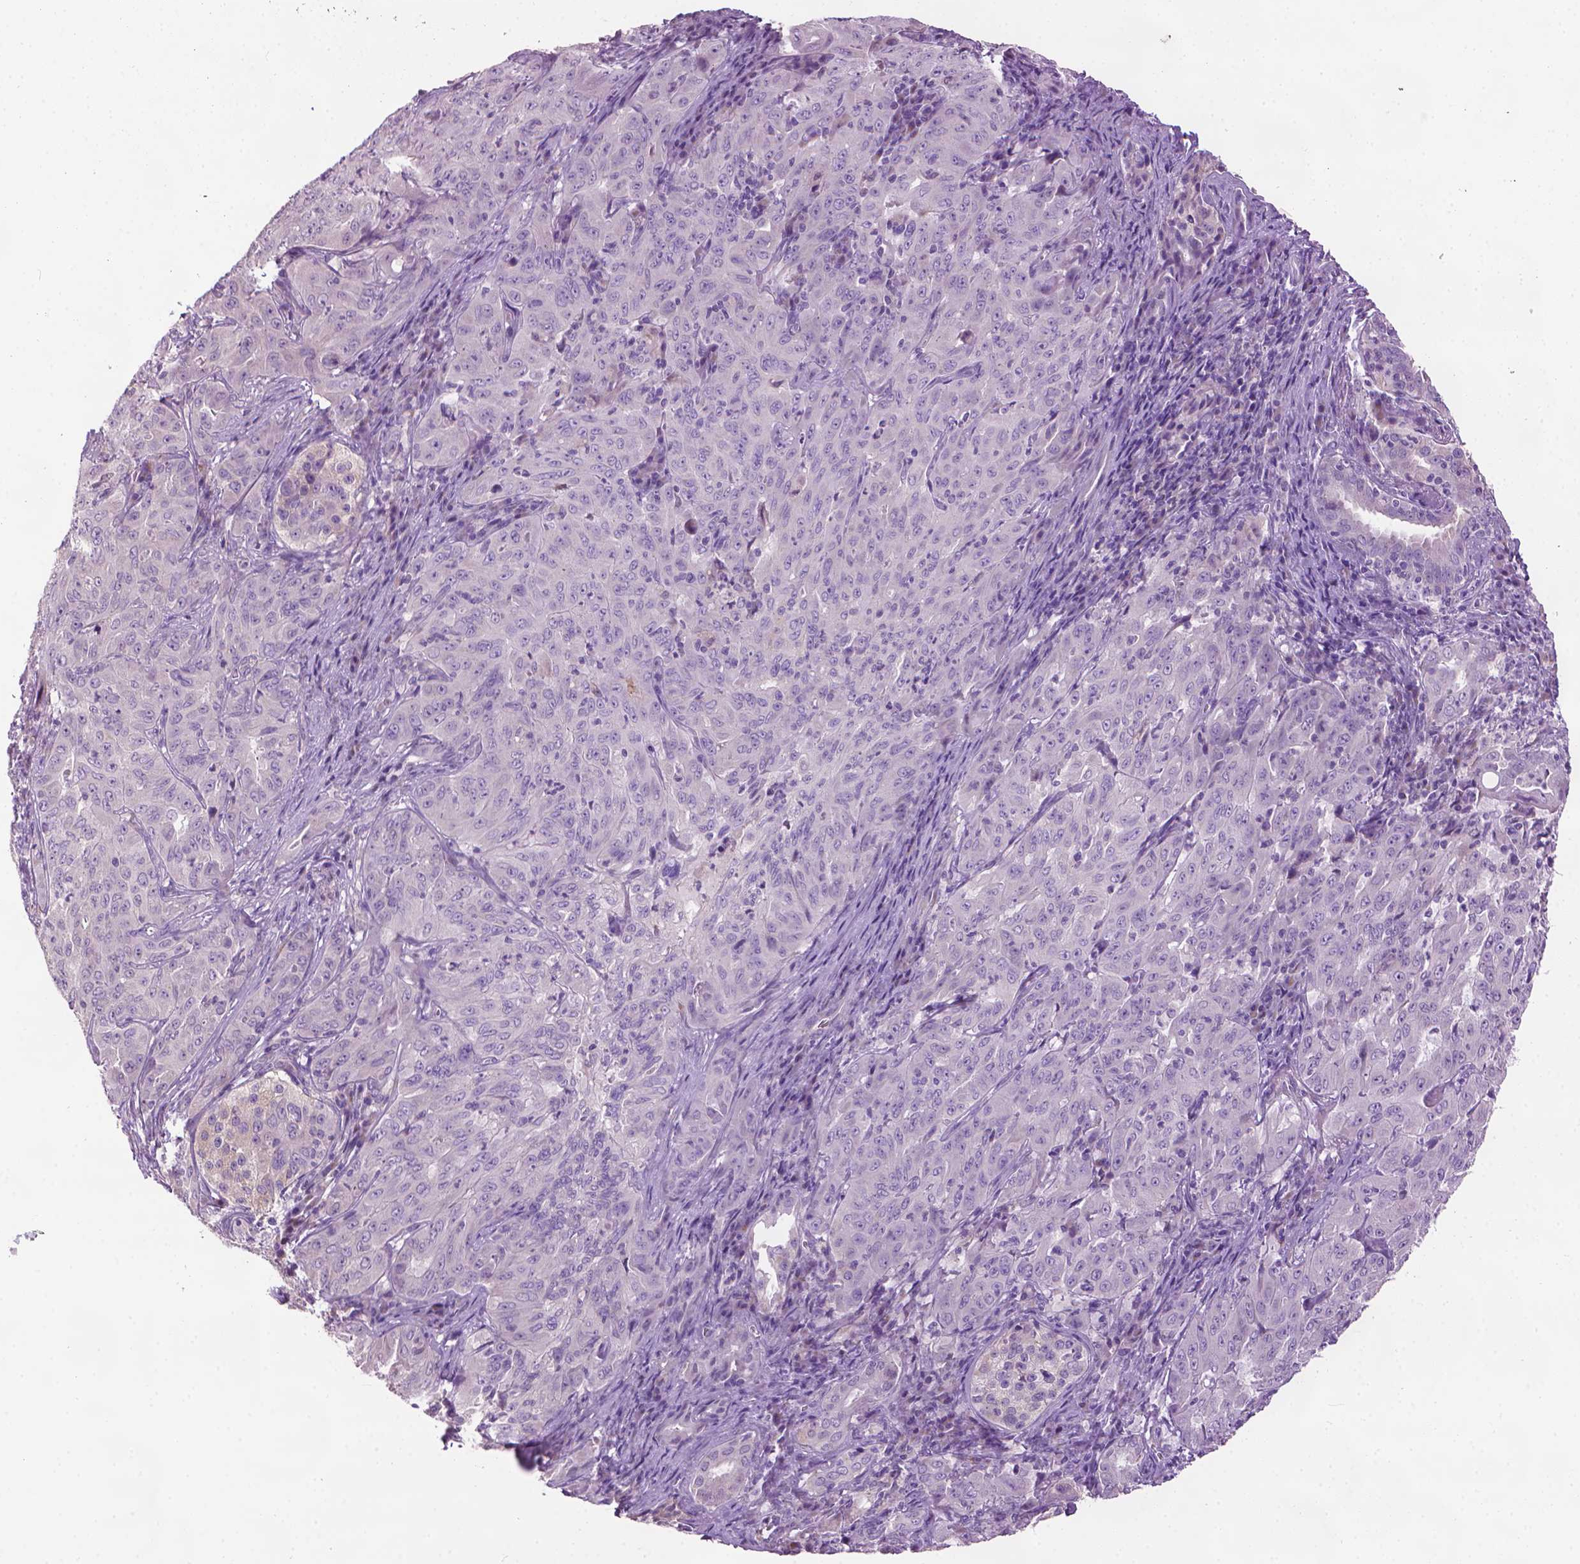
{"staining": {"intensity": "negative", "quantity": "none", "location": "none"}, "tissue": "pancreatic cancer", "cell_type": "Tumor cells", "image_type": "cancer", "snomed": [{"axis": "morphology", "description": "Adenocarcinoma, NOS"}, {"axis": "topography", "description": "Pancreas"}], "caption": "Immunohistochemistry image of adenocarcinoma (pancreatic) stained for a protein (brown), which displays no positivity in tumor cells.", "gene": "AQP10", "patient": {"sex": "male", "age": 63}}